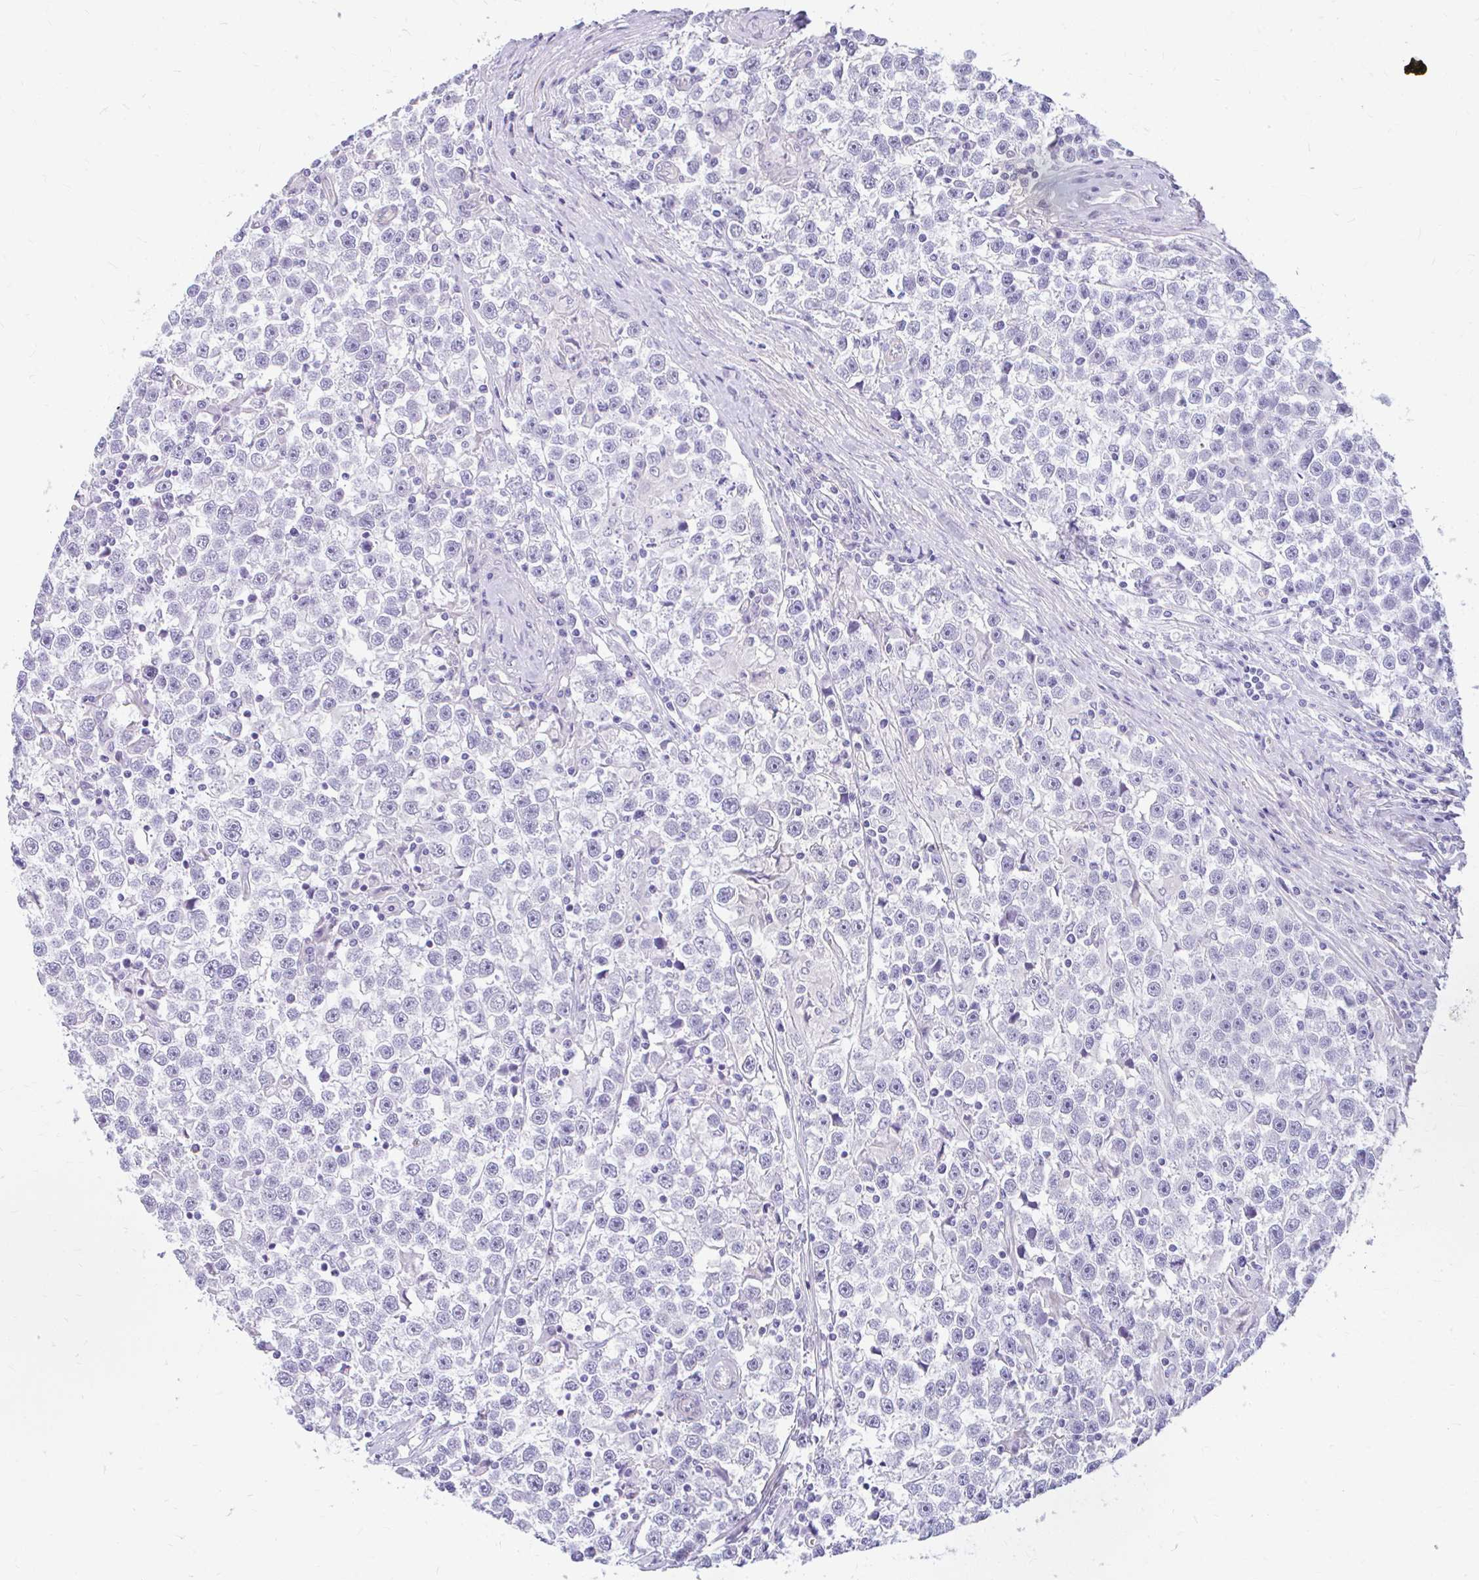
{"staining": {"intensity": "negative", "quantity": "none", "location": "none"}, "tissue": "testis cancer", "cell_type": "Tumor cells", "image_type": "cancer", "snomed": [{"axis": "morphology", "description": "Seminoma, NOS"}, {"axis": "topography", "description": "Testis"}], "caption": "This is an IHC photomicrograph of testis cancer (seminoma). There is no positivity in tumor cells.", "gene": "FAM83C", "patient": {"sex": "male", "age": 31}}